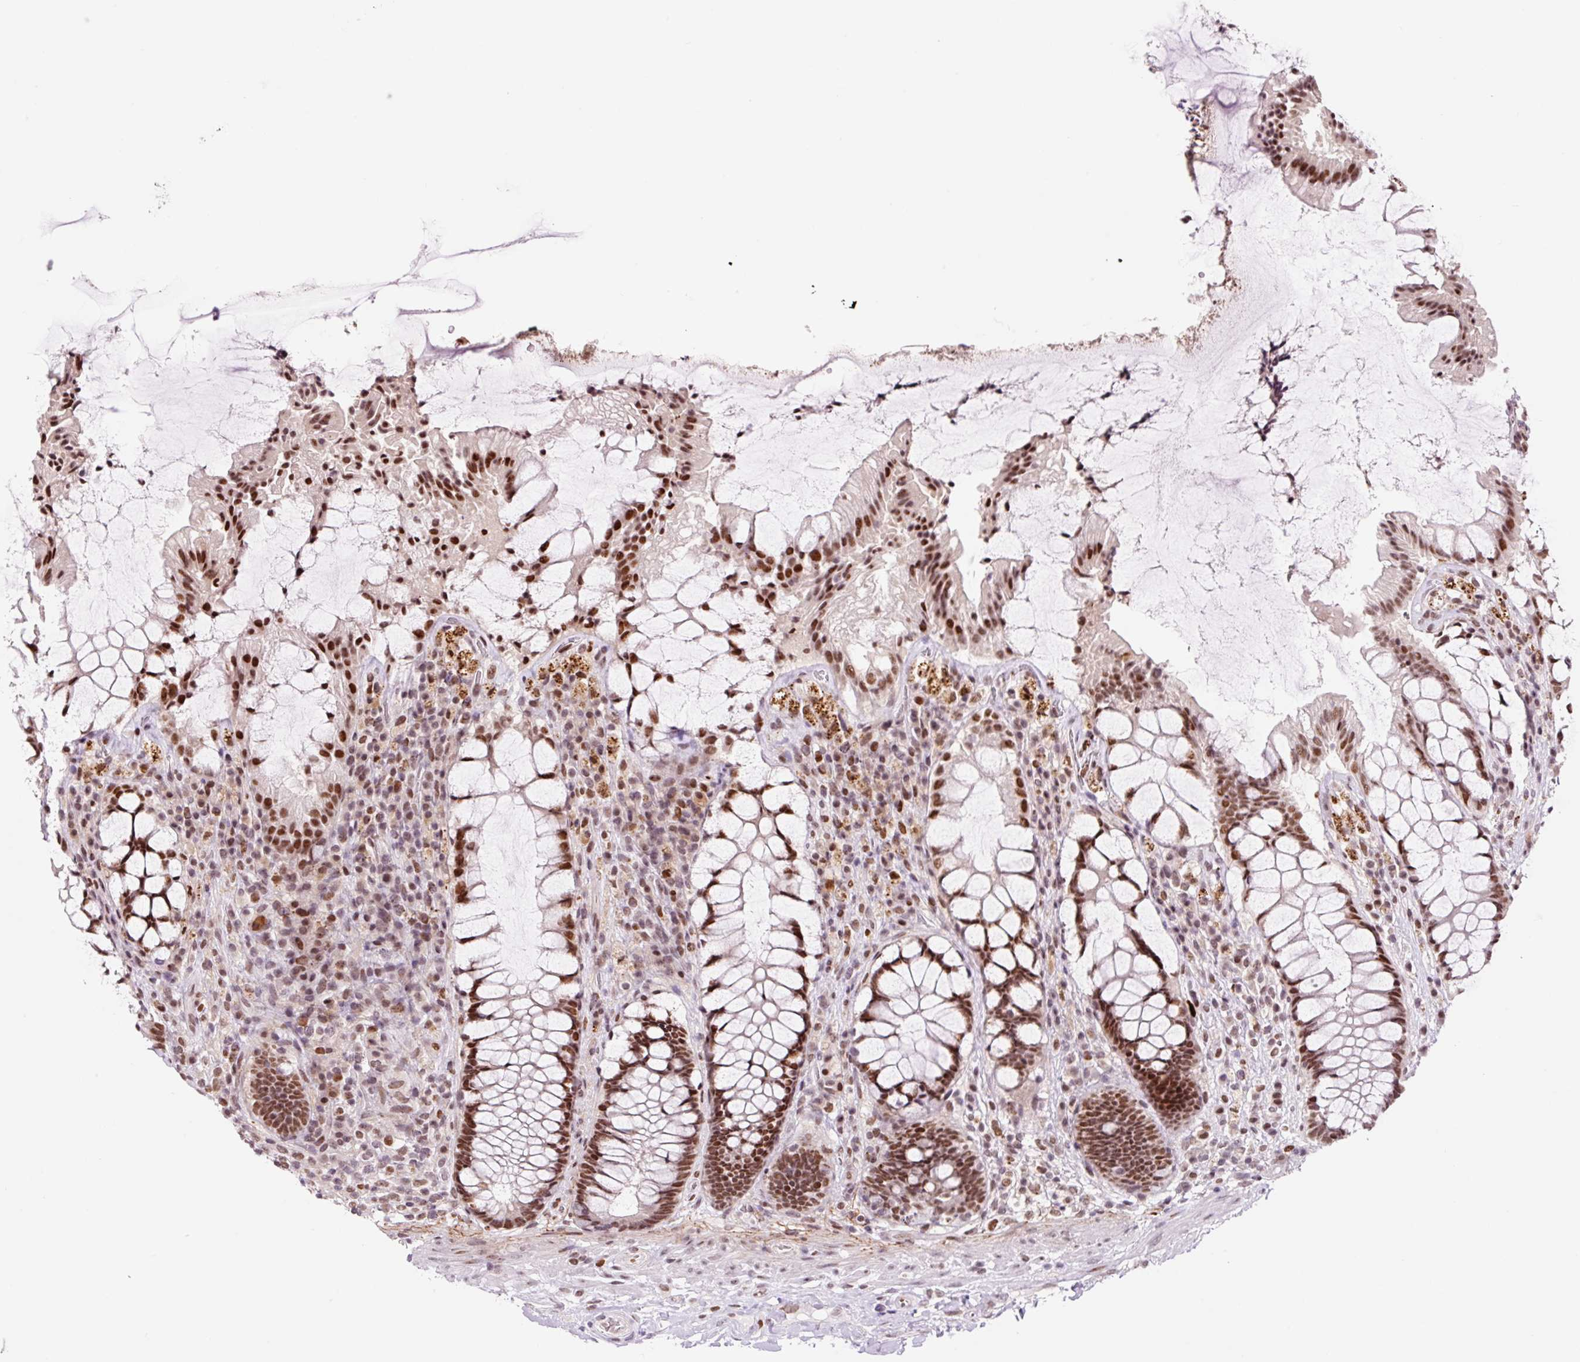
{"staining": {"intensity": "strong", "quantity": ">75%", "location": "nuclear"}, "tissue": "rectum", "cell_type": "Glandular cells", "image_type": "normal", "snomed": [{"axis": "morphology", "description": "Normal tissue, NOS"}, {"axis": "topography", "description": "Rectum"}], "caption": "Immunohistochemical staining of normal human rectum exhibits strong nuclear protein staining in approximately >75% of glandular cells.", "gene": "CCNL2", "patient": {"sex": "female", "age": 58}}